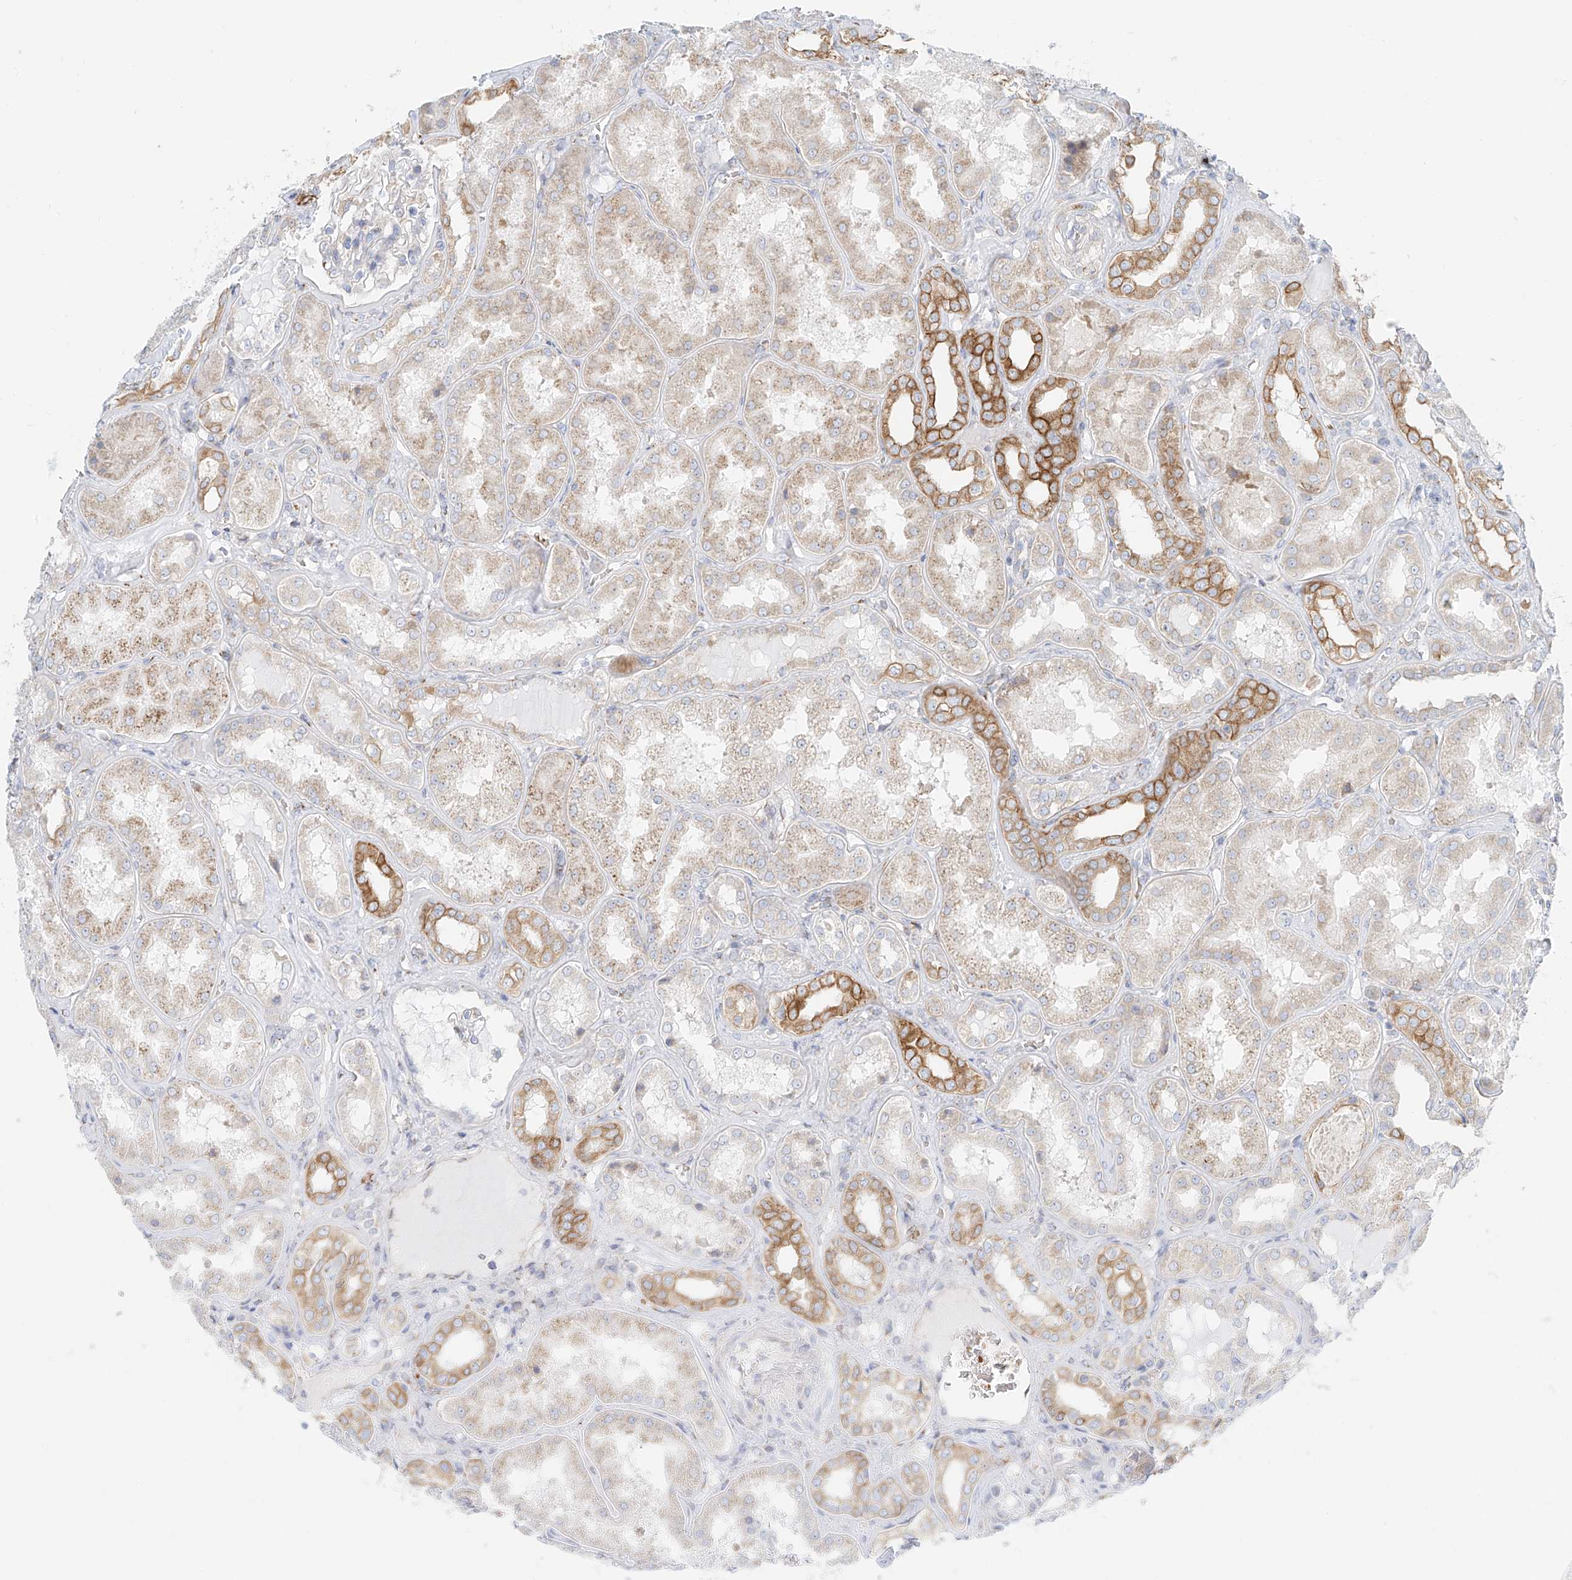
{"staining": {"intensity": "moderate", "quantity": "<25%", "location": "cytoplasmic/membranous"}, "tissue": "kidney", "cell_type": "Cells in glomeruli", "image_type": "normal", "snomed": [{"axis": "morphology", "description": "Normal tissue, NOS"}, {"axis": "topography", "description": "Kidney"}], "caption": "Approximately <25% of cells in glomeruli in normal kidney show moderate cytoplasmic/membranous protein expression as visualized by brown immunohistochemical staining.", "gene": "EIPR1", "patient": {"sex": "female", "age": 56}}